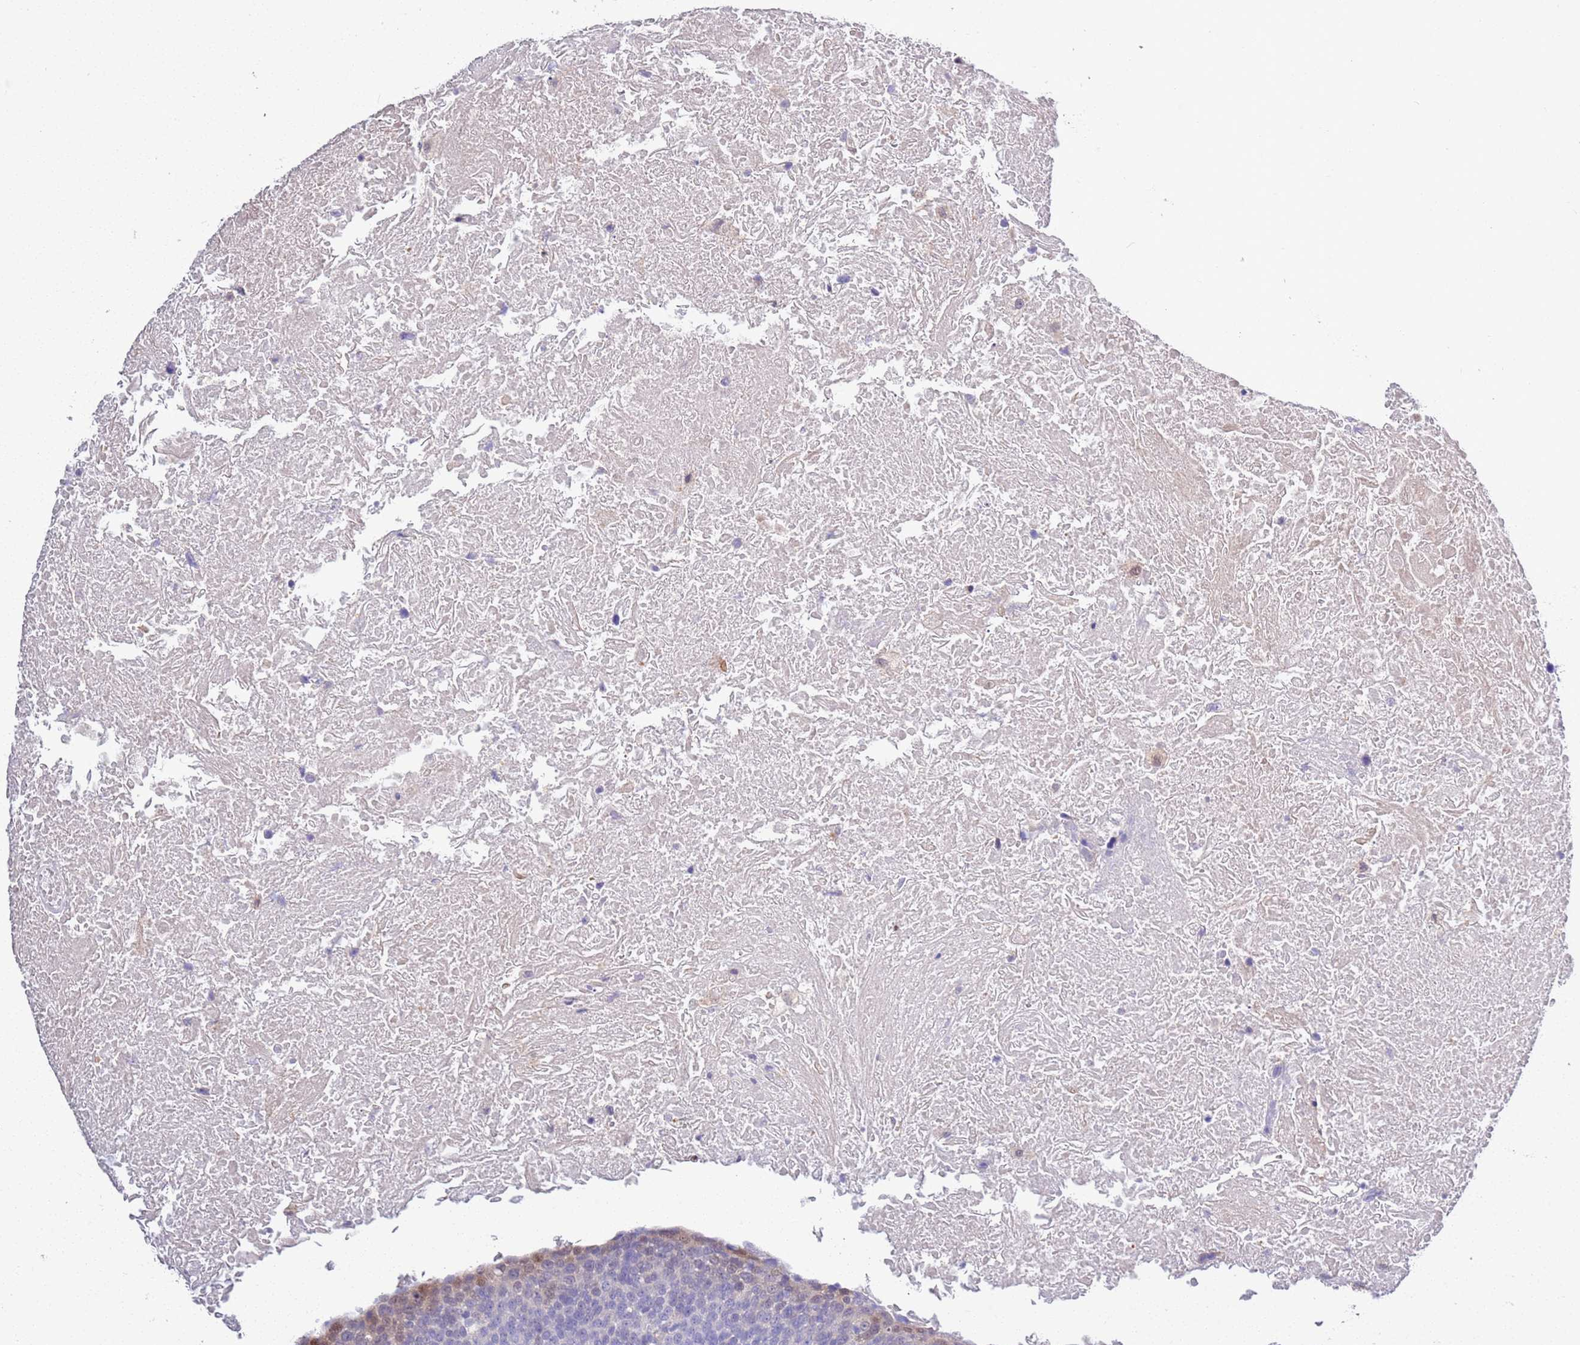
{"staining": {"intensity": "weak", "quantity": "<25%", "location": "nuclear"}, "tissue": "head and neck cancer", "cell_type": "Tumor cells", "image_type": "cancer", "snomed": [{"axis": "morphology", "description": "Squamous cell carcinoma, NOS"}, {"axis": "morphology", "description": "Squamous cell carcinoma, metastatic, NOS"}, {"axis": "topography", "description": "Lymph node"}, {"axis": "topography", "description": "Head-Neck"}], "caption": "IHC histopathology image of metastatic squamous cell carcinoma (head and neck) stained for a protein (brown), which demonstrates no expression in tumor cells.", "gene": "BRMS1L", "patient": {"sex": "male", "age": 62}}